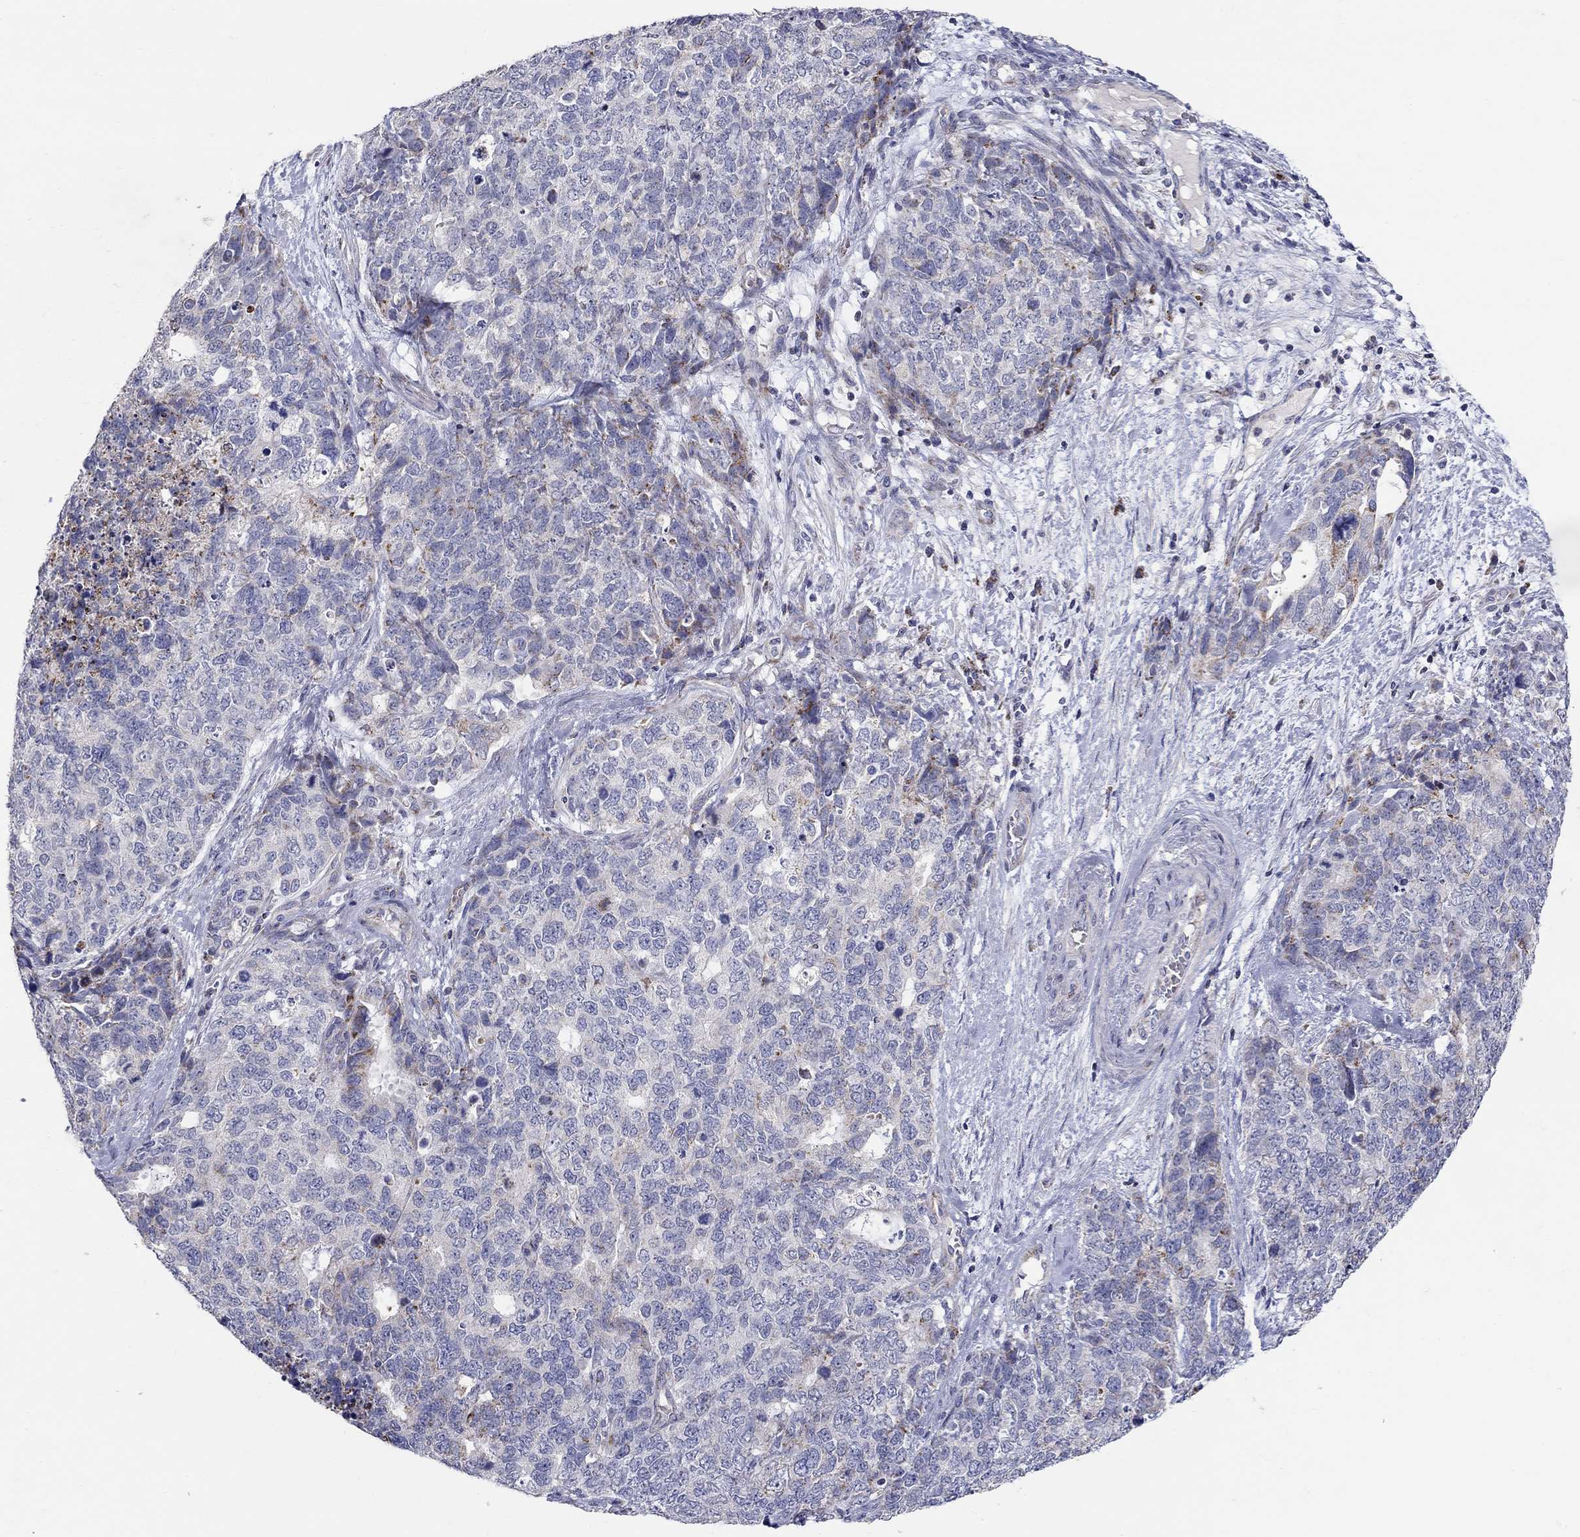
{"staining": {"intensity": "moderate", "quantity": "<25%", "location": "cytoplasmic/membranous"}, "tissue": "cervical cancer", "cell_type": "Tumor cells", "image_type": "cancer", "snomed": [{"axis": "morphology", "description": "Squamous cell carcinoma, NOS"}, {"axis": "topography", "description": "Cervix"}], "caption": "Immunohistochemical staining of cervical cancer (squamous cell carcinoma) displays low levels of moderate cytoplasmic/membranous positivity in approximately <25% of tumor cells.", "gene": "HMX2", "patient": {"sex": "female", "age": 63}}